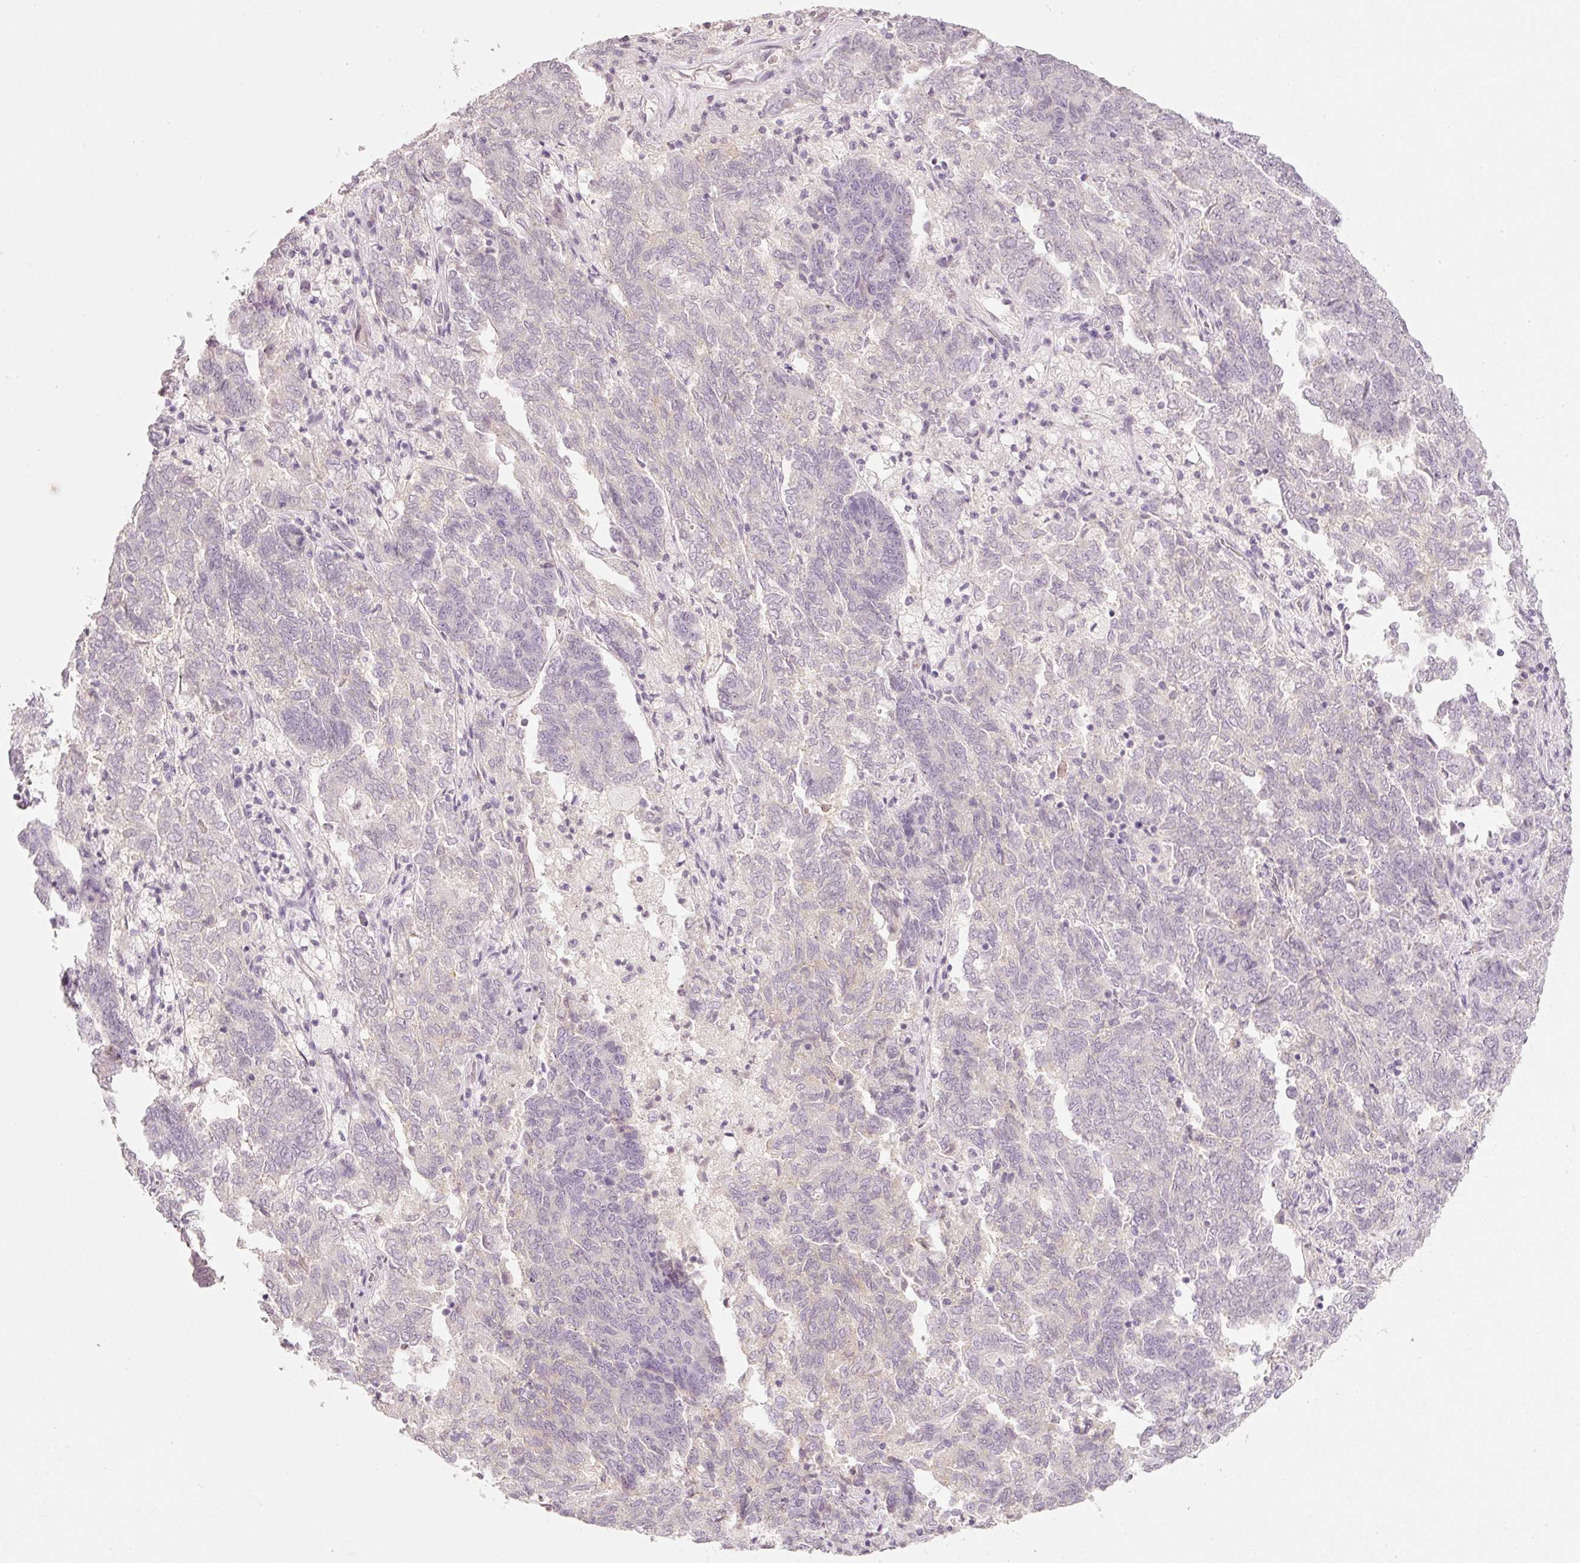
{"staining": {"intensity": "negative", "quantity": "none", "location": "none"}, "tissue": "endometrial cancer", "cell_type": "Tumor cells", "image_type": "cancer", "snomed": [{"axis": "morphology", "description": "Adenocarcinoma, NOS"}, {"axis": "topography", "description": "Endometrium"}], "caption": "This is a histopathology image of immunohistochemistry (IHC) staining of adenocarcinoma (endometrial), which shows no staining in tumor cells.", "gene": "STEAP1", "patient": {"sex": "female", "age": 80}}